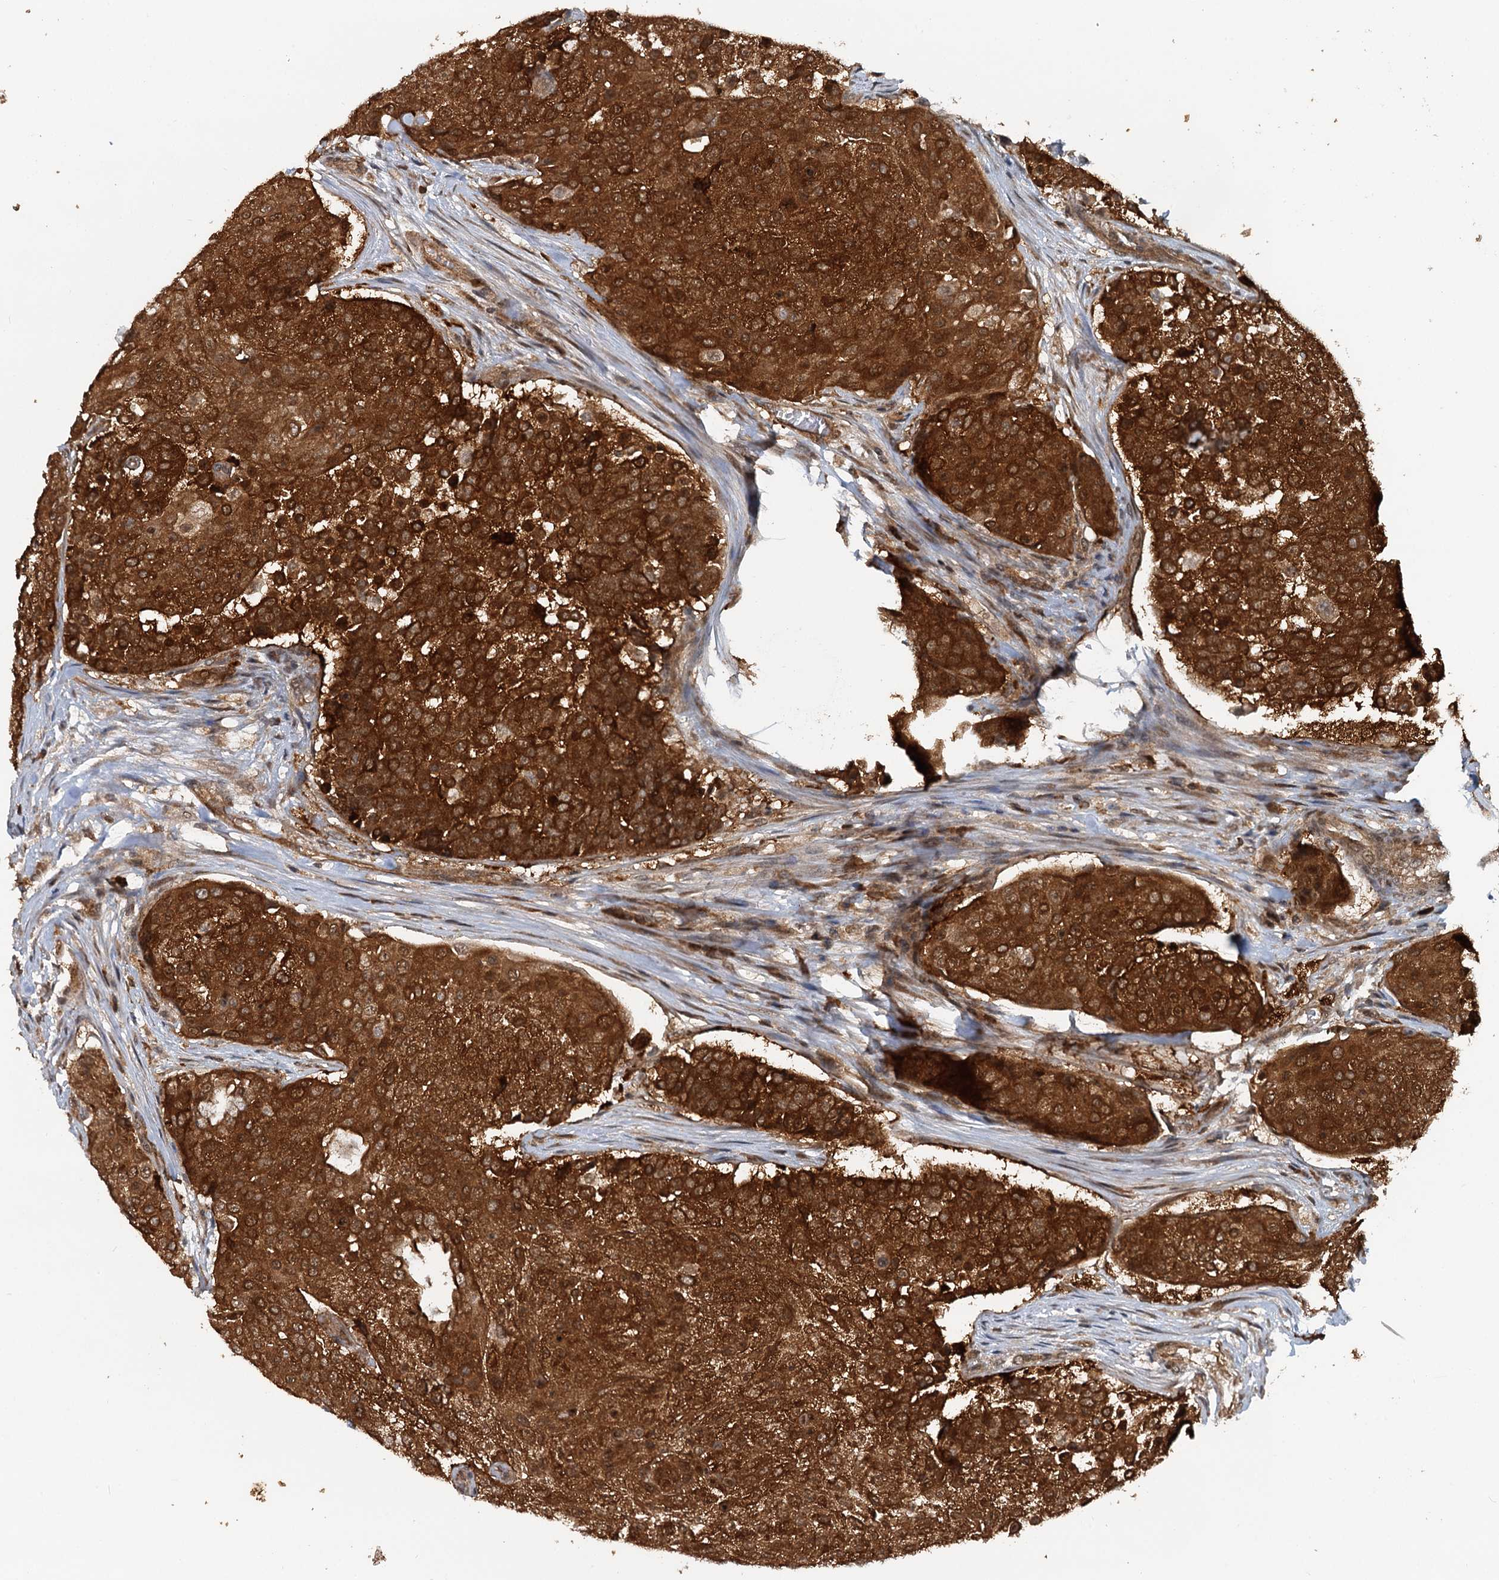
{"staining": {"intensity": "strong", "quantity": ">75%", "location": "cytoplasmic/membranous,nuclear"}, "tissue": "urothelial cancer", "cell_type": "Tumor cells", "image_type": "cancer", "snomed": [{"axis": "morphology", "description": "Urothelial carcinoma, High grade"}, {"axis": "topography", "description": "Urinary bladder"}], "caption": "Immunohistochemistry (IHC) photomicrograph of human urothelial cancer stained for a protein (brown), which displays high levels of strong cytoplasmic/membranous and nuclear positivity in approximately >75% of tumor cells.", "gene": "STUB1", "patient": {"sex": "female", "age": 63}}